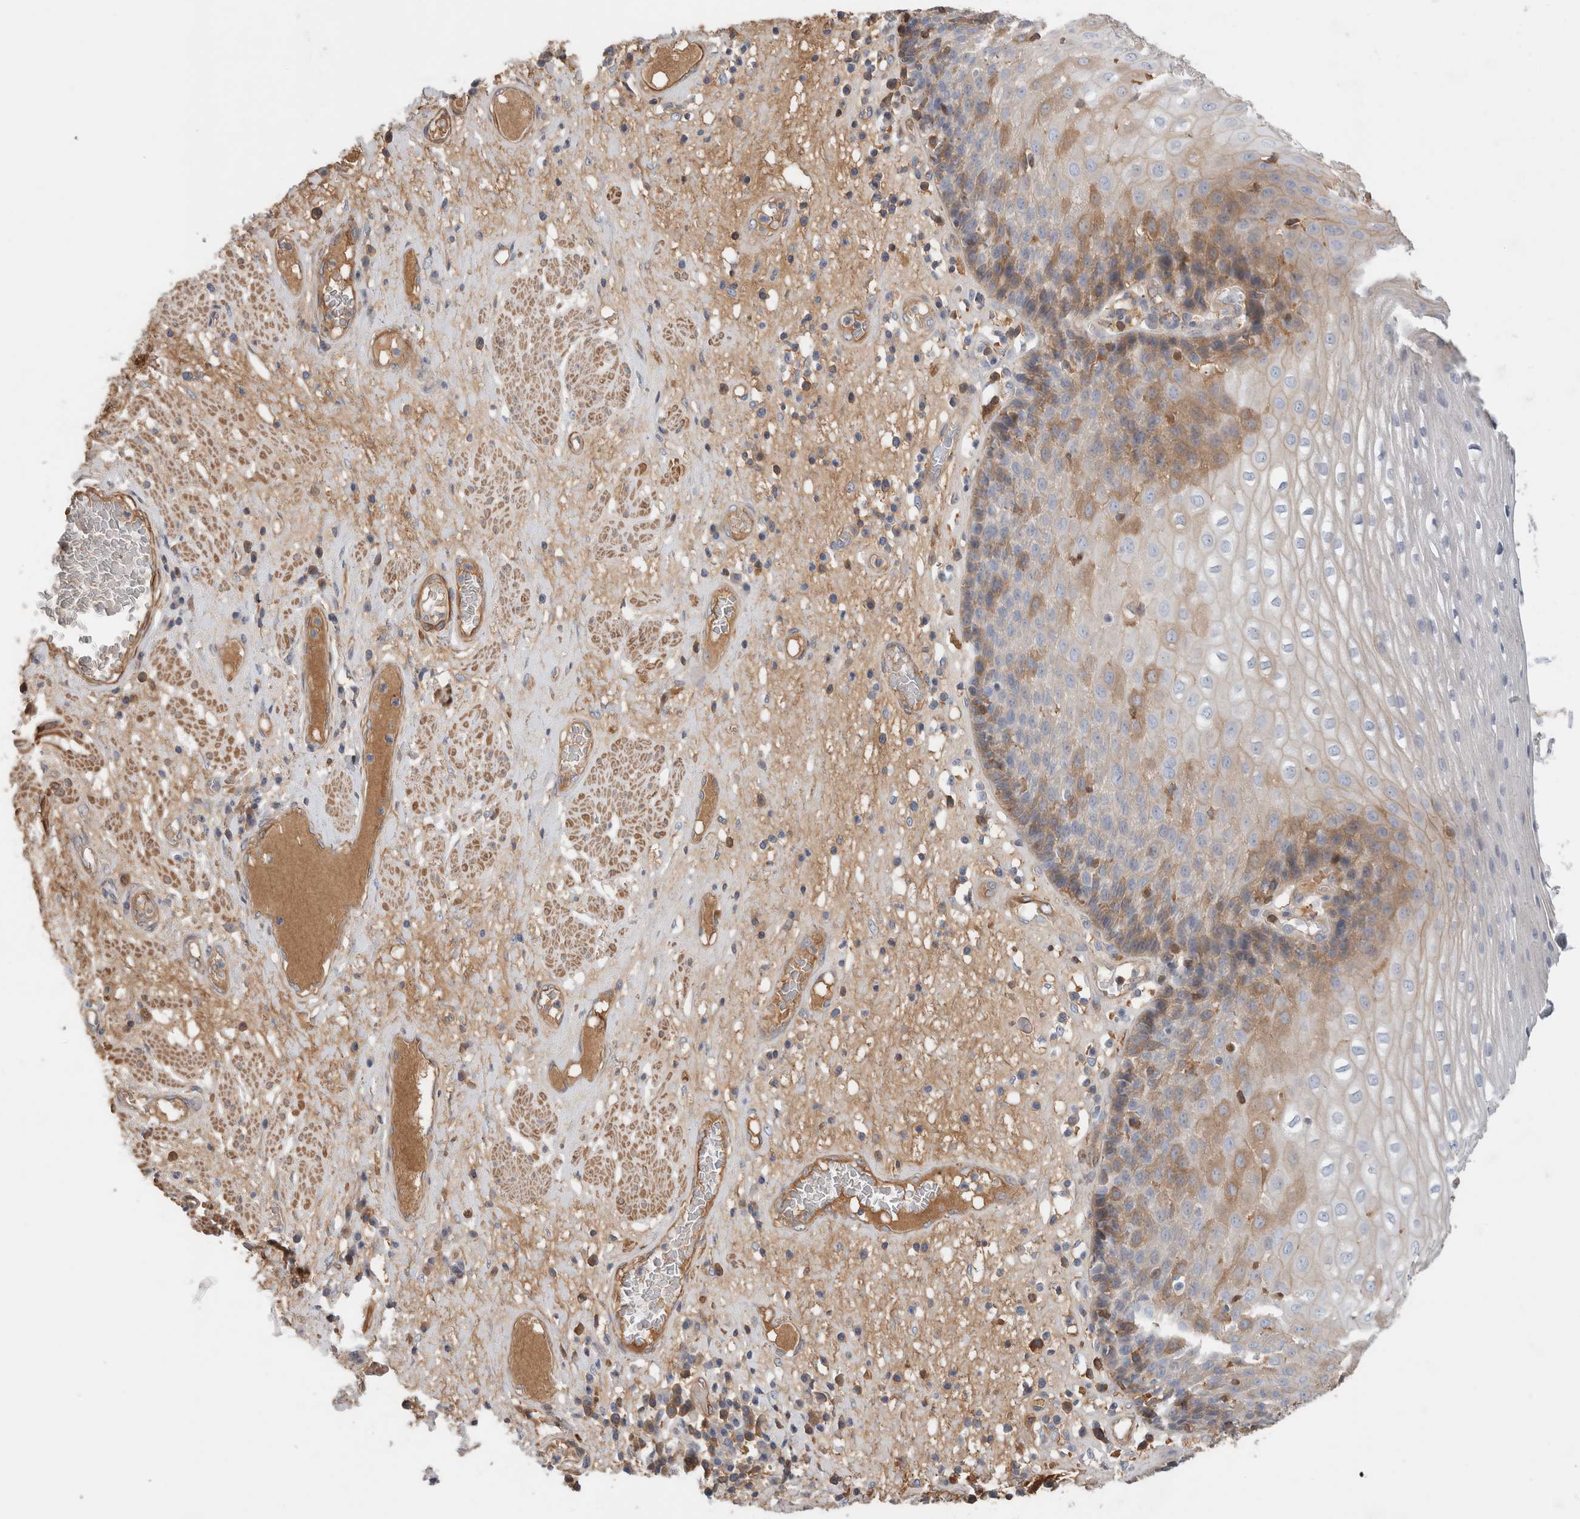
{"staining": {"intensity": "moderate", "quantity": "<25%", "location": "cytoplasmic/membranous"}, "tissue": "esophagus", "cell_type": "Squamous epithelial cells", "image_type": "normal", "snomed": [{"axis": "morphology", "description": "Normal tissue, NOS"}, {"axis": "morphology", "description": "Adenocarcinoma, NOS"}, {"axis": "topography", "description": "Esophagus"}], "caption": "This micrograph demonstrates unremarkable esophagus stained with immunohistochemistry to label a protein in brown. The cytoplasmic/membranous of squamous epithelial cells show moderate positivity for the protein. Nuclei are counter-stained blue.", "gene": "CFI", "patient": {"sex": "male", "age": 62}}